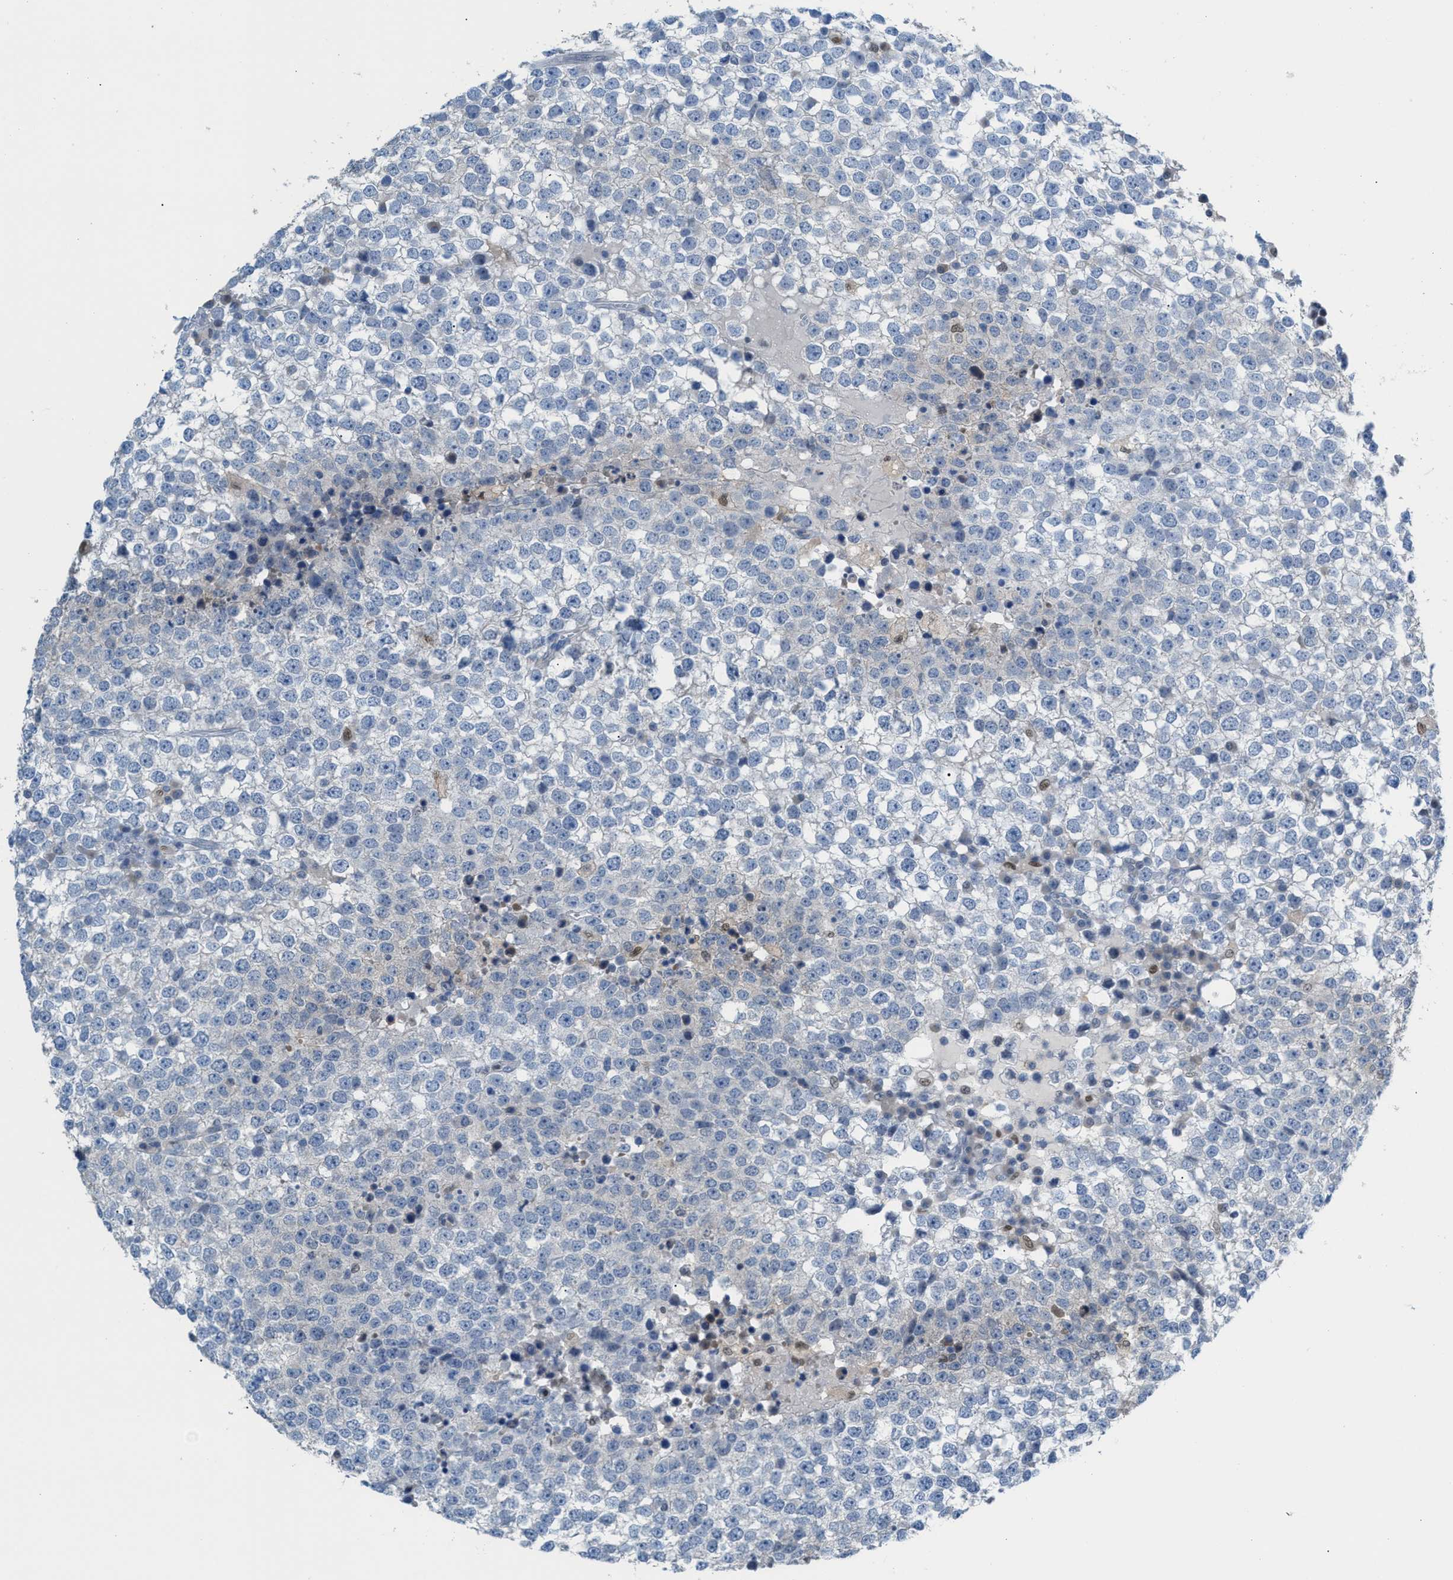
{"staining": {"intensity": "negative", "quantity": "none", "location": "none"}, "tissue": "testis cancer", "cell_type": "Tumor cells", "image_type": "cancer", "snomed": [{"axis": "morphology", "description": "Seminoma, NOS"}, {"axis": "topography", "description": "Testis"}], "caption": "This photomicrograph is of testis cancer stained with immunohistochemistry to label a protein in brown with the nuclei are counter-stained blue. There is no expression in tumor cells.", "gene": "PPM1D", "patient": {"sex": "male", "age": 65}}